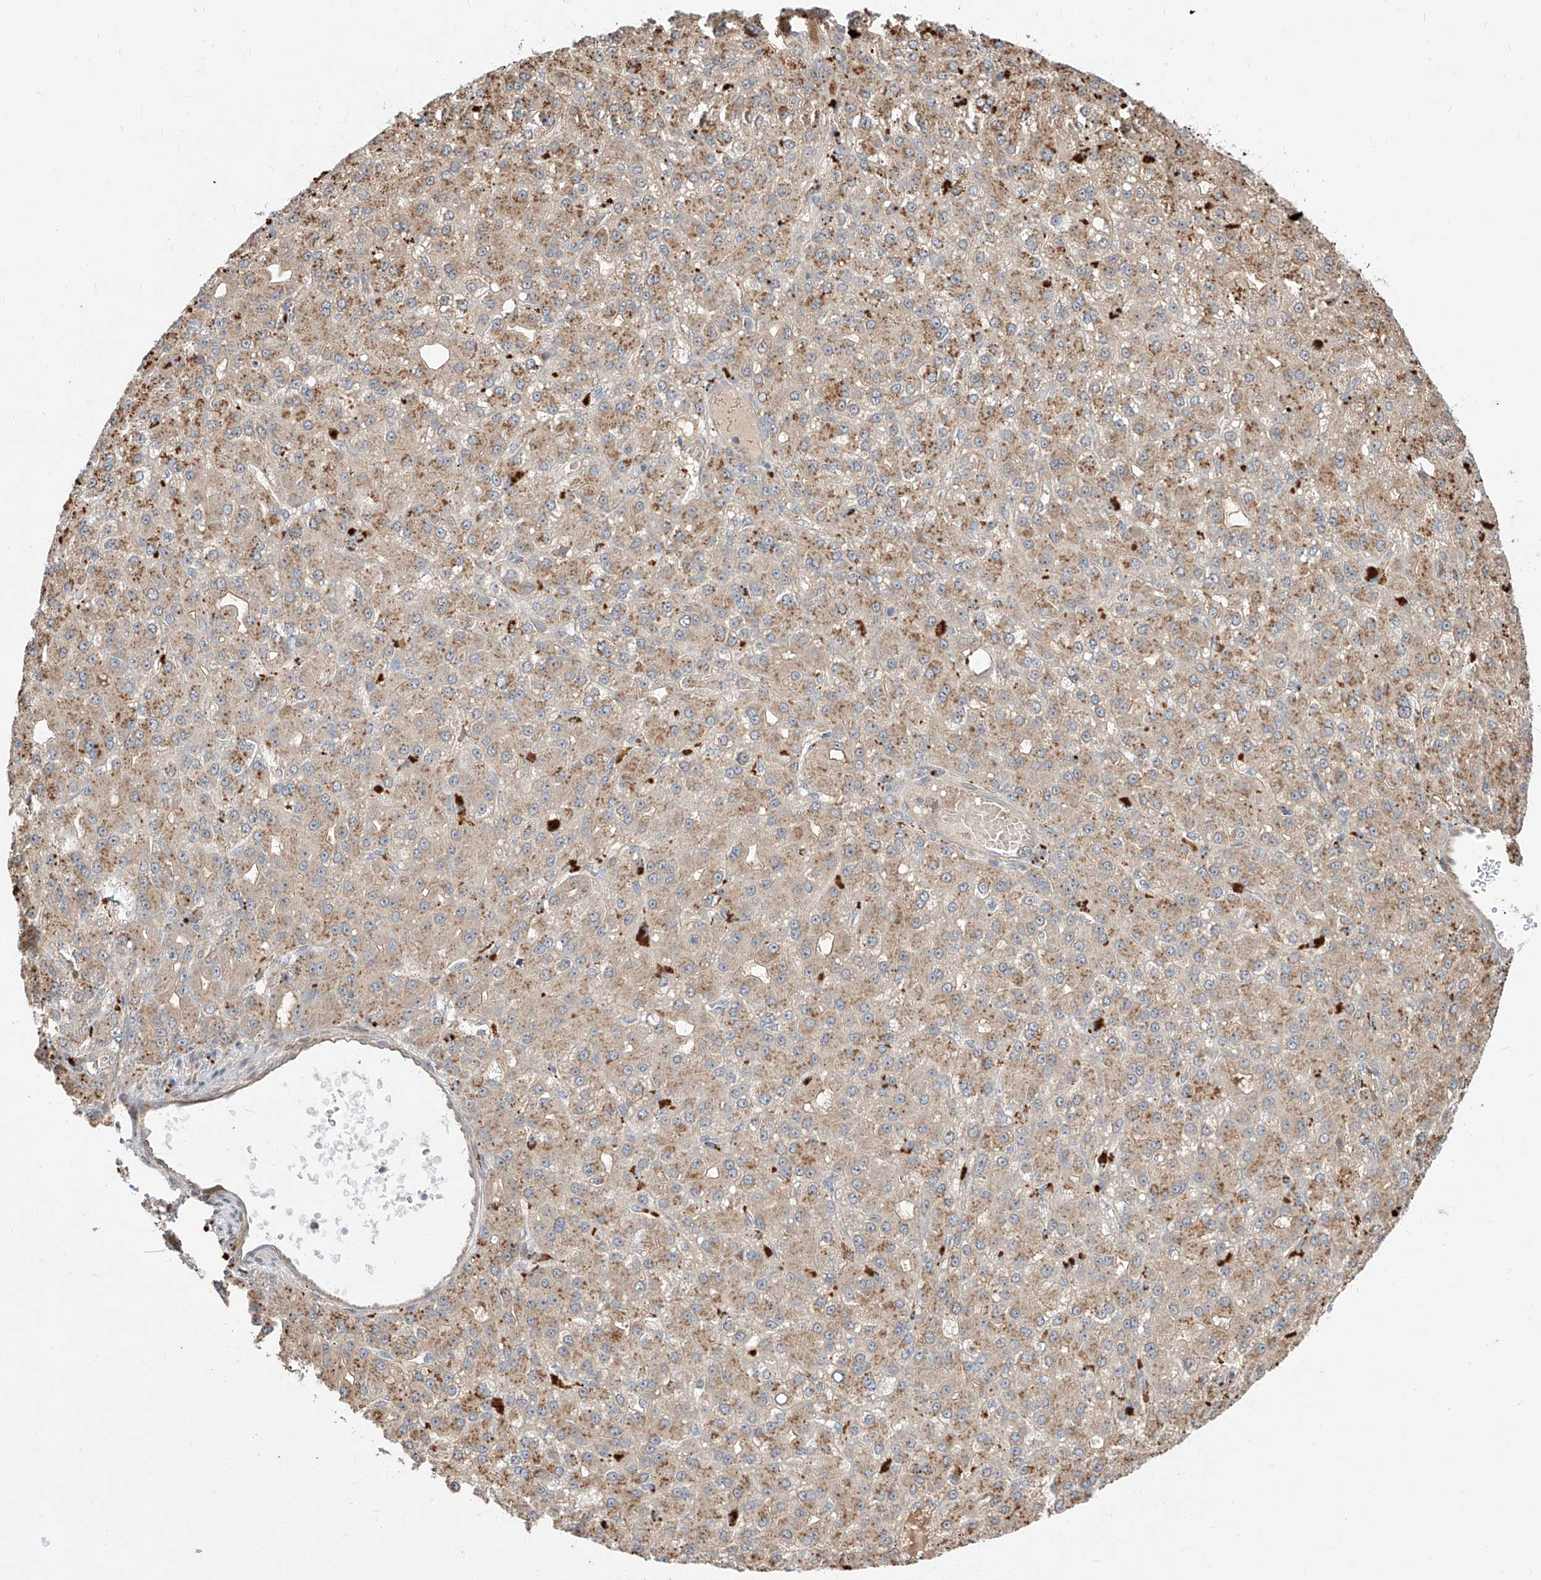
{"staining": {"intensity": "moderate", "quantity": "<25%", "location": "cytoplasmic/membranous"}, "tissue": "liver cancer", "cell_type": "Tumor cells", "image_type": "cancer", "snomed": [{"axis": "morphology", "description": "Carcinoma, Hepatocellular, NOS"}, {"axis": "topography", "description": "Liver"}], "caption": "A brown stain highlights moderate cytoplasmic/membranous staining of a protein in liver hepatocellular carcinoma tumor cells.", "gene": "DIRAS3", "patient": {"sex": "male", "age": 67}}